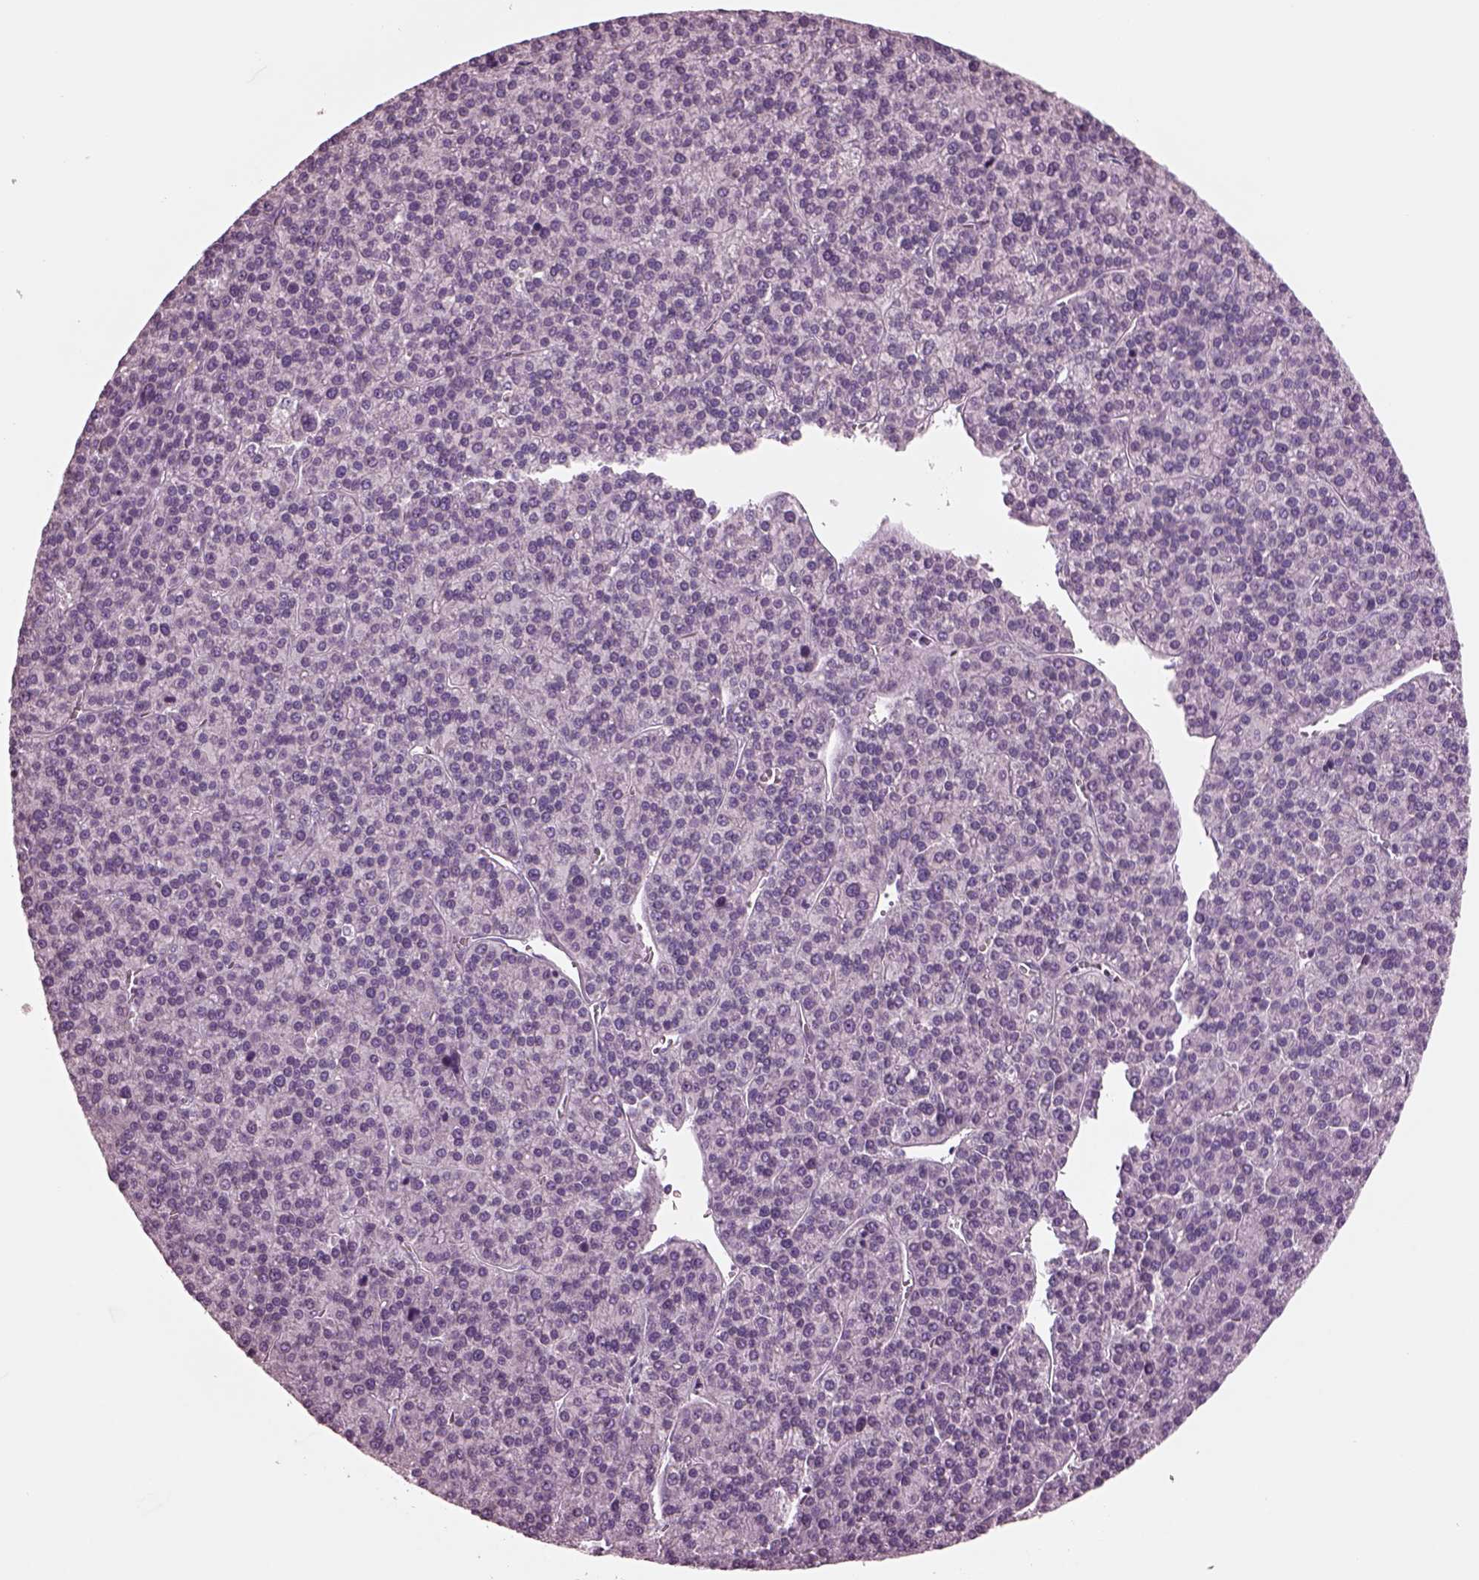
{"staining": {"intensity": "negative", "quantity": "none", "location": "none"}, "tissue": "liver cancer", "cell_type": "Tumor cells", "image_type": "cancer", "snomed": [{"axis": "morphology", "description": "Carcinoma, Hepatocellular, NOS"}, {"axis": "topography", "description": "Liver"}], "caption": "The immunohistochemistry (IHC) histopathology image has no significant positivity in tumor cells of hepatocellular carcinoma (liver) tissue.", "gene": "AP4M1", "patient": {"sex": "female", "age": 58}}